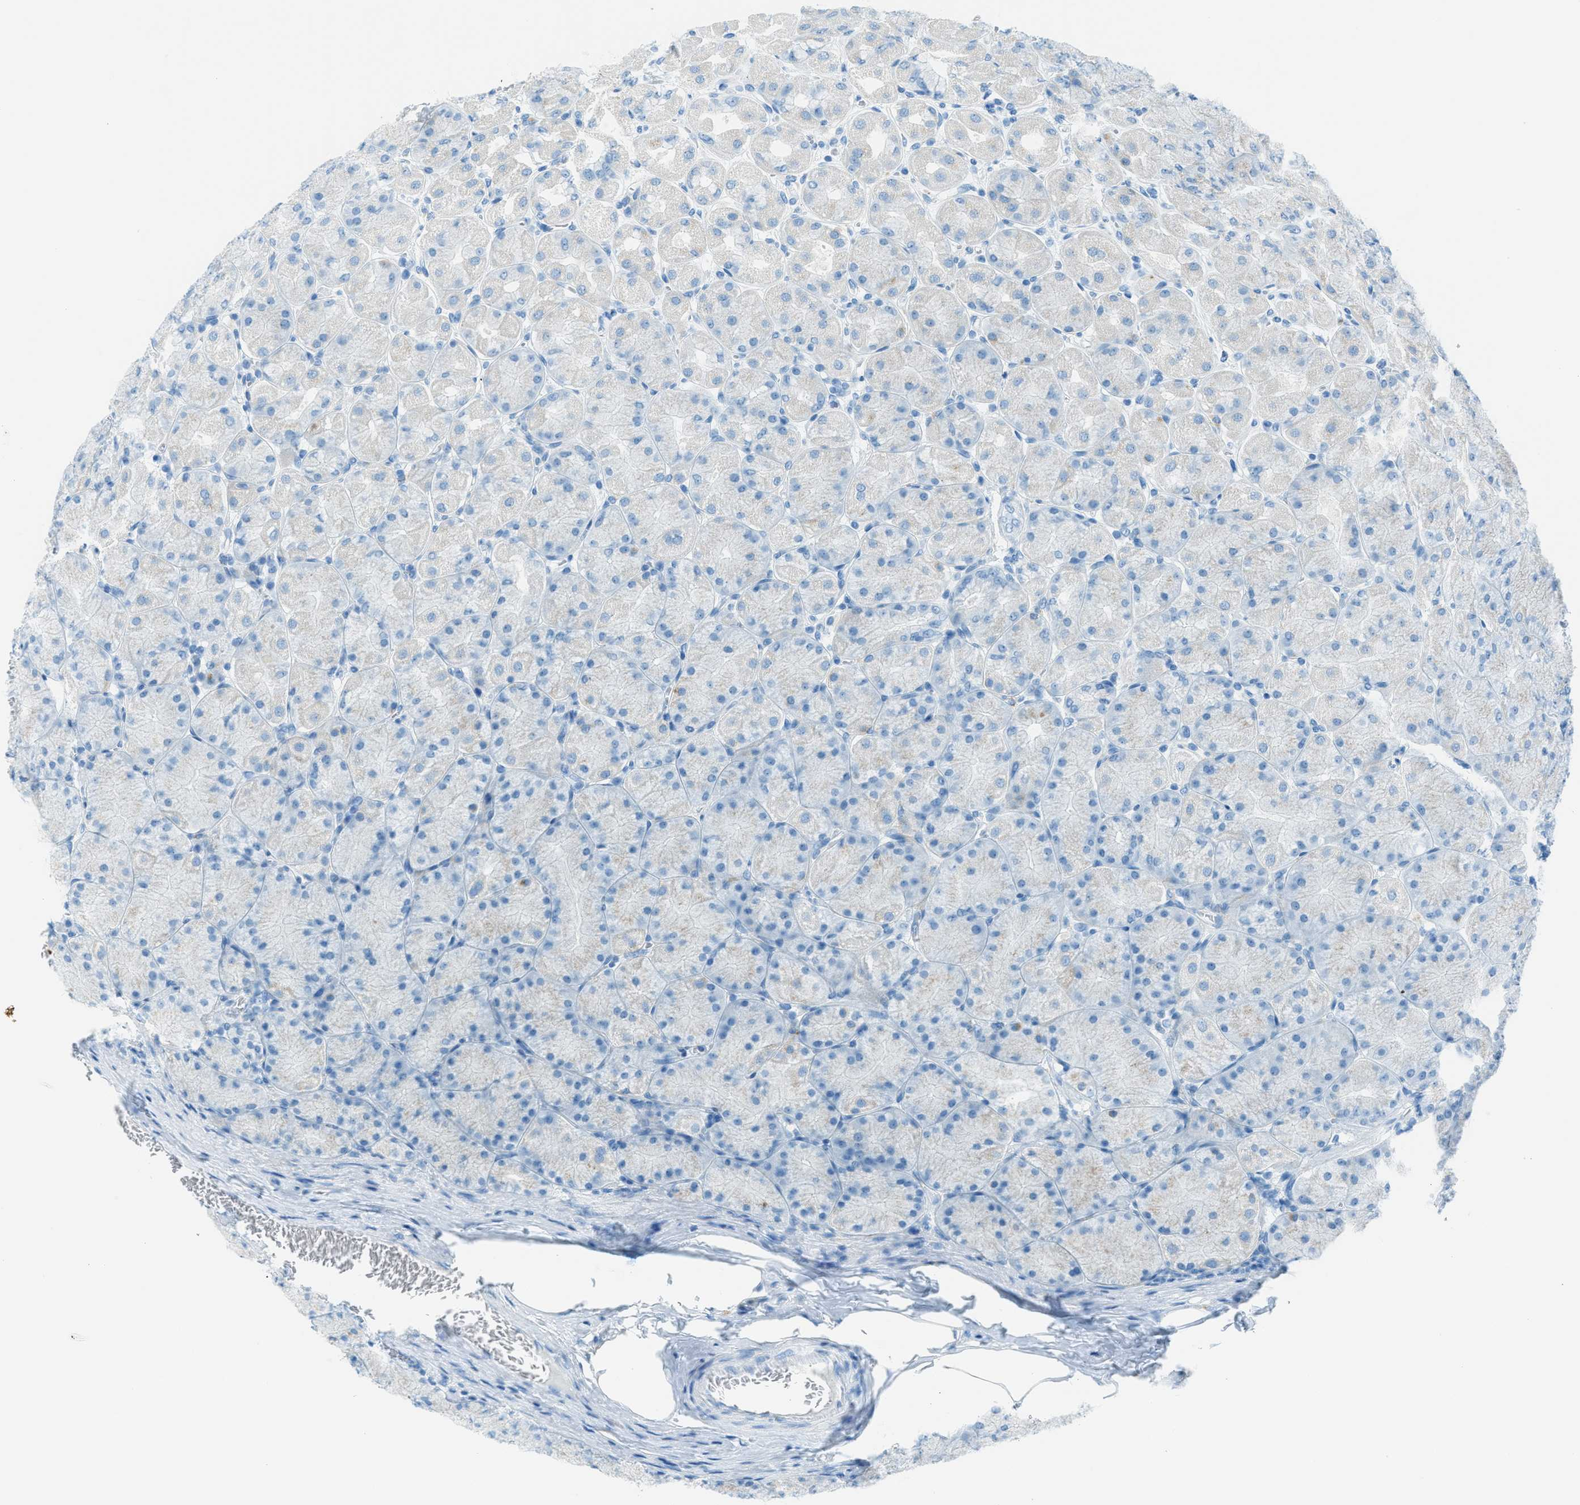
{"staining": {"intensity": "negative", "quantity": "none", "location": "none"}, "tissue": "stomach", "cell_type": "Glandular cells", "image_type": "normal", "snomed": [{"axis": "morphology", "description": "Normal tissue, NOS"}, {"axis": "topography", "description": "Stomach, upper"}], "caption": "High power microscopy photomicrograph of an IHC micrograph of unremarkable stomach, revealing no significant expression in glandular cells. (Stains: DAB immunohistochemistry (IHC) with hematoxylin counter stain, Microscopy: brightfield microscopy at high magnification).", "gene": "C21orf62", "patient": {"sex": "female", "age": 56}}